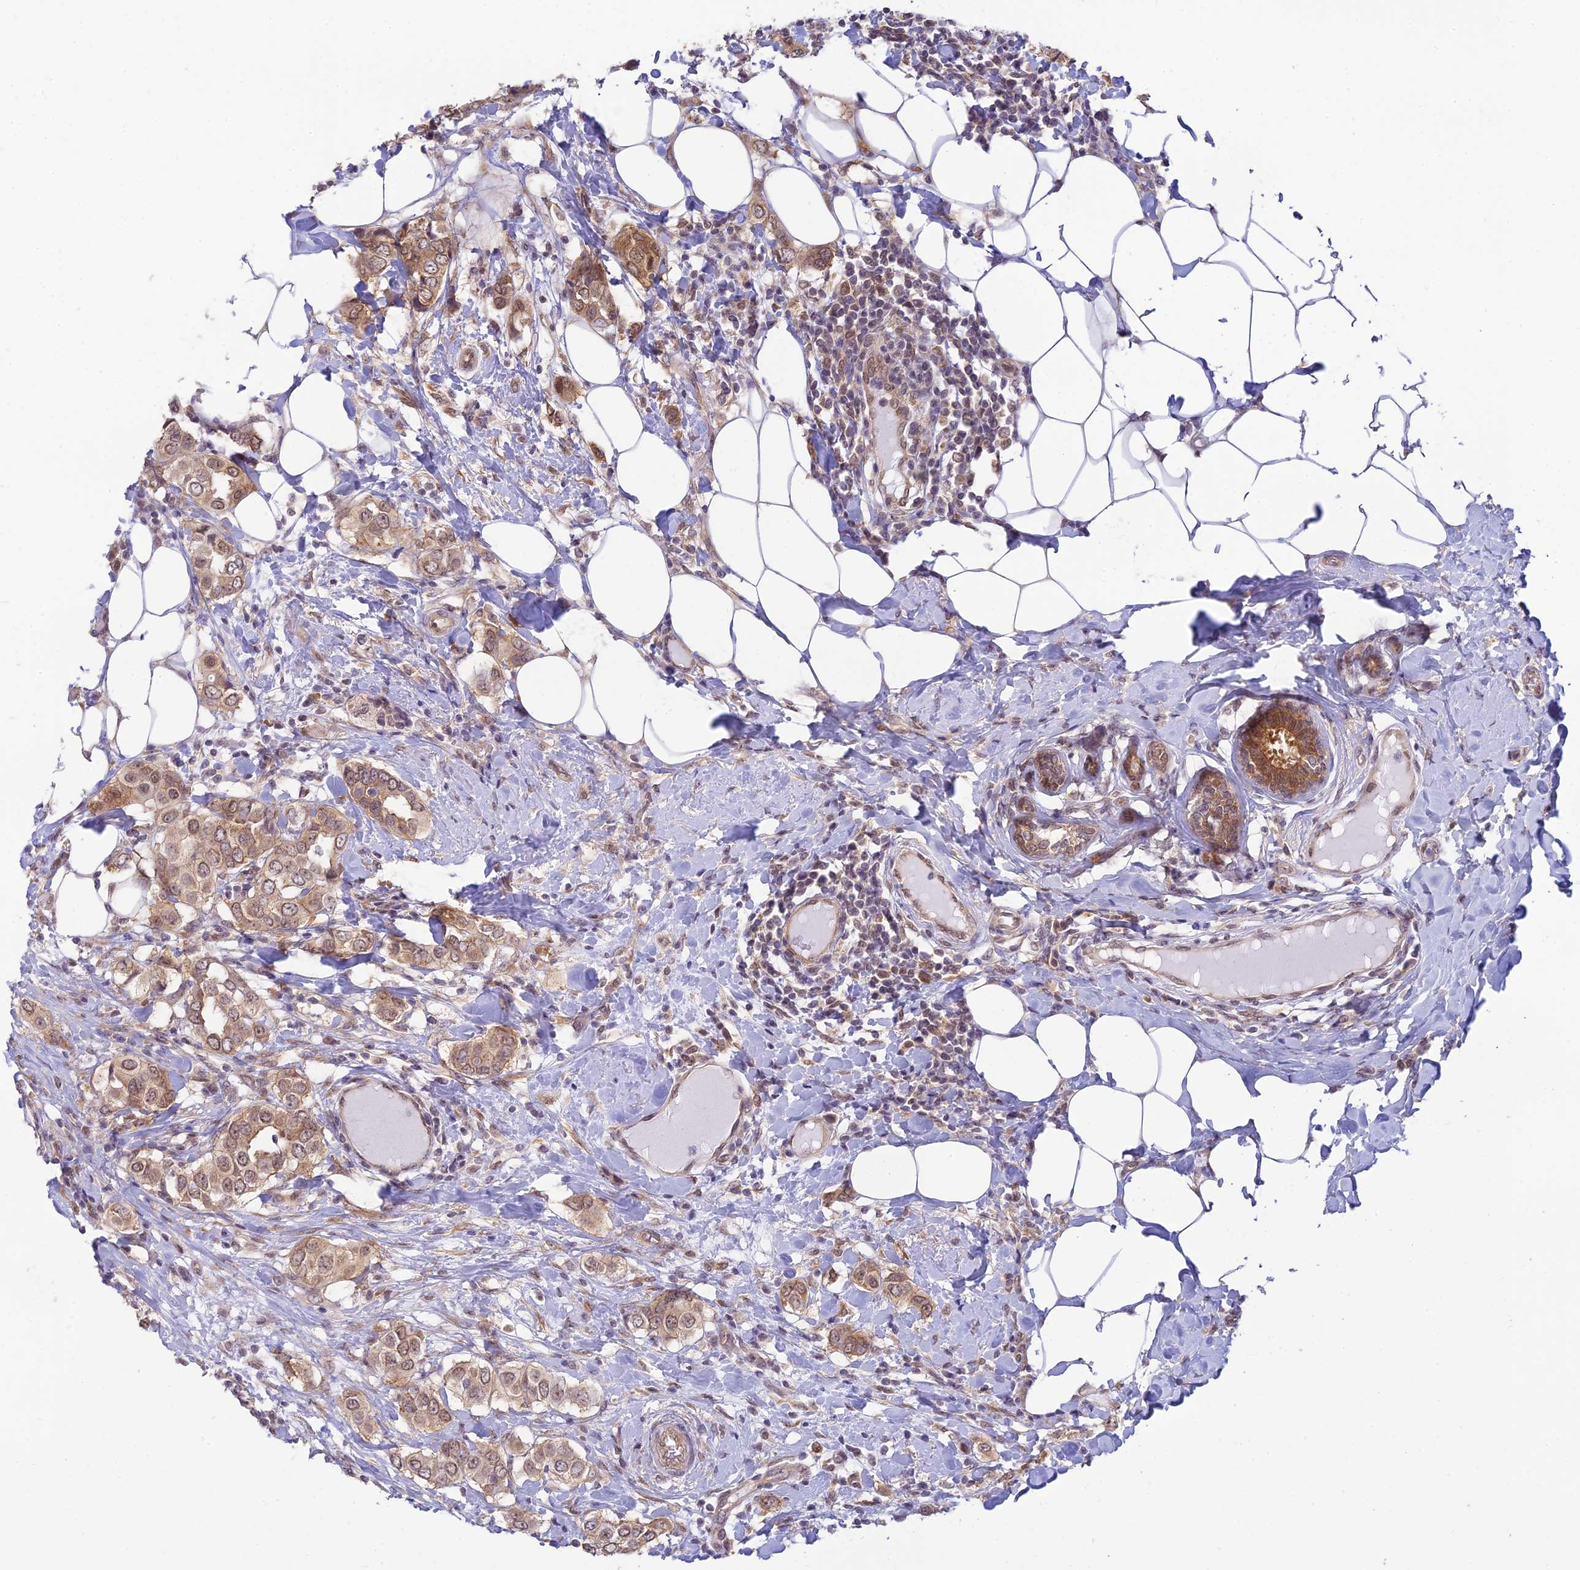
{"staining": {"intensity": "moderate", "quantity": ">75%", "location": "cytoplasmic/membranous,nuclear"}, "tissue": "breast cancer", "cell_type": "Tumor cells", "image_type": "cancer", "snomed": [{"axis": "morphology", "description": "Lobular carcinoma"}, {"axis": "topography", "description": "Breast"}], "caption": "A brown stain shows moderate cytoplasmic/membranous and nuclear expression of a protein in breast cancer (lobular carcinoma) tumor cells.", "gene": "SKIC8", "patient": {"sex": "female", "age": 51}}